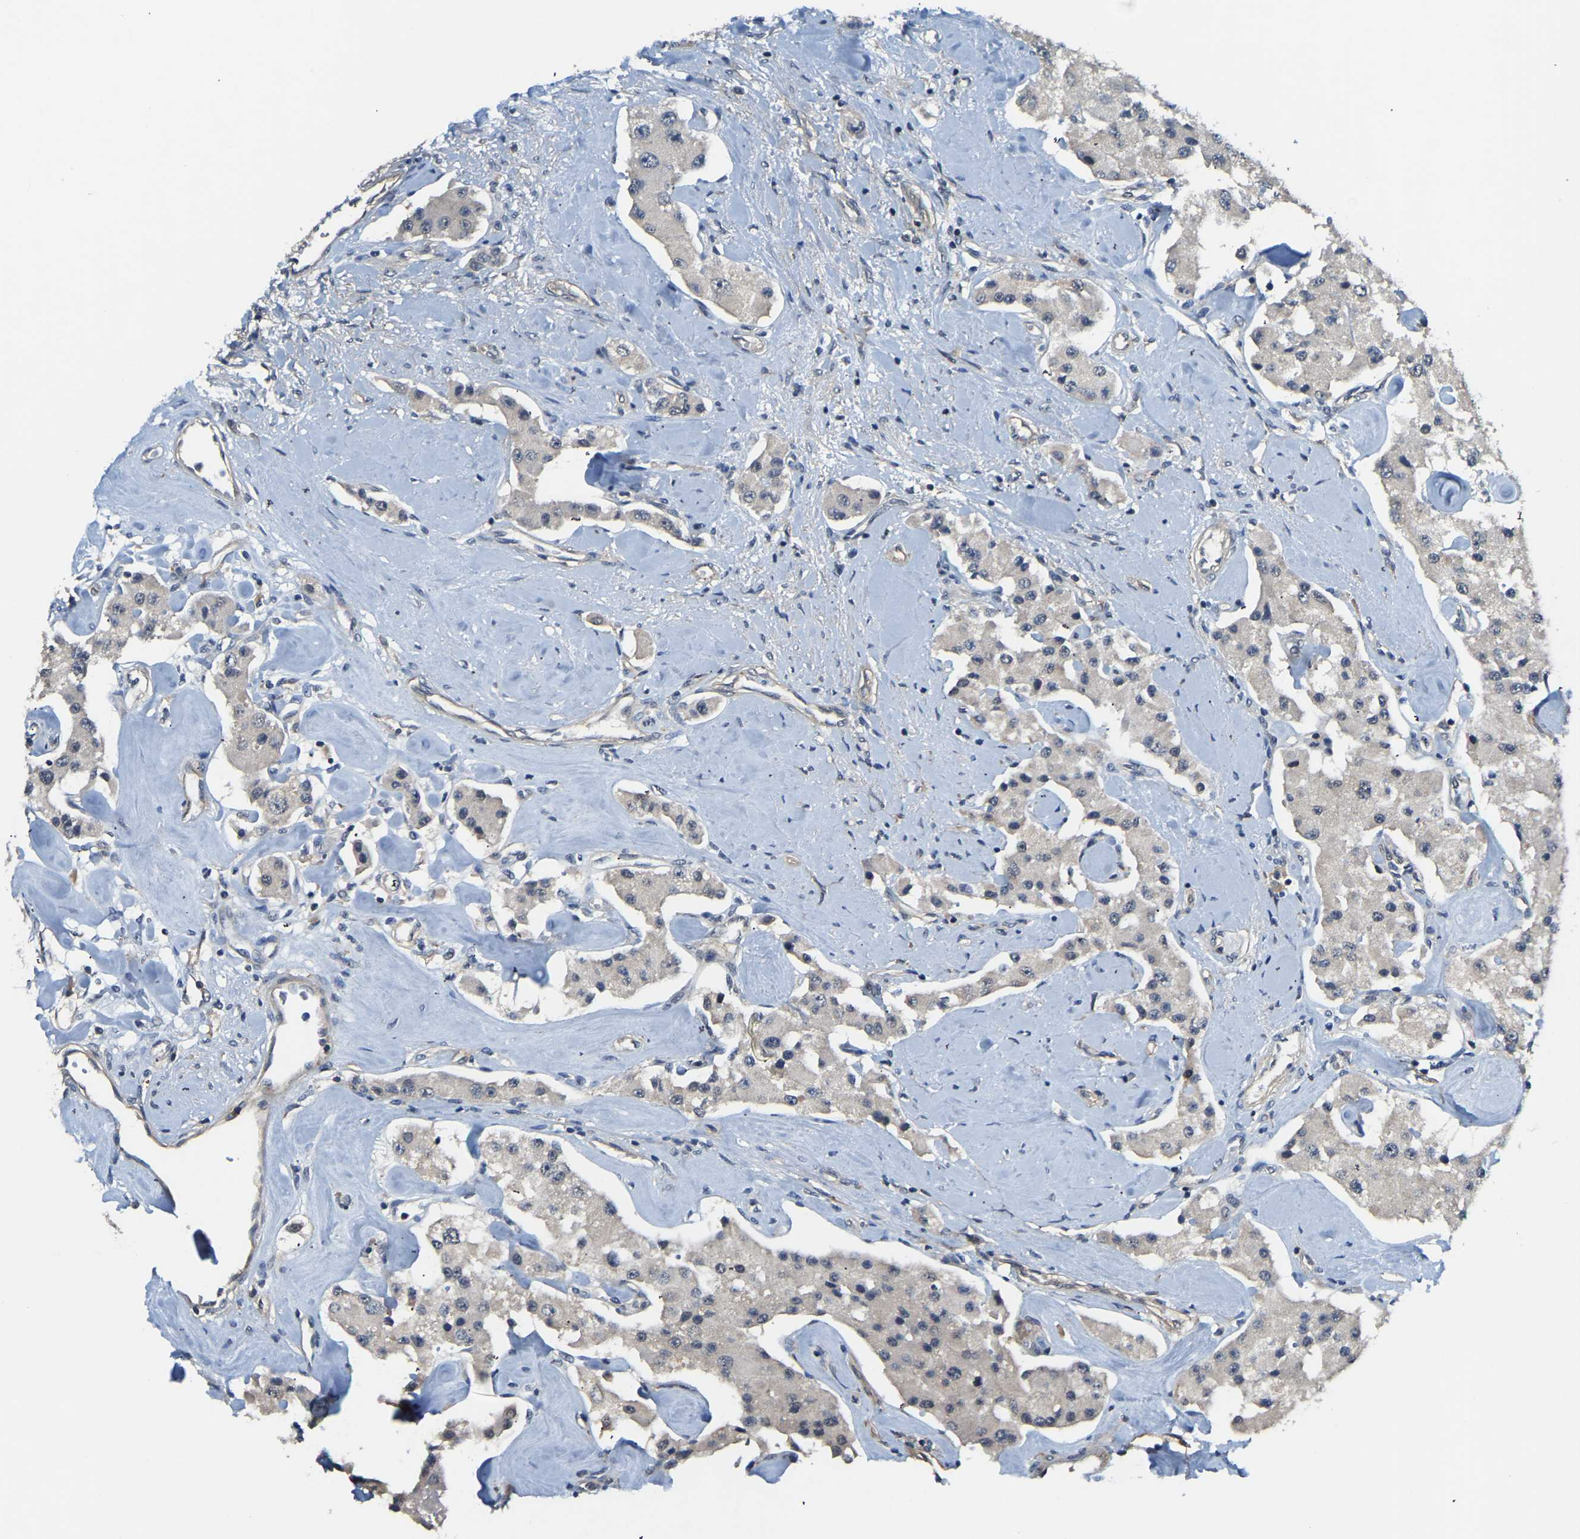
{"staining": {"intensity": "negative", "quantity": "none", "location": "none"}, "tissue": "carcinoid", "cell_type": "Tumor cells", "image_type": "cancer", "snomed": [{"axis": "morphology", "description": "Carcinoid, malignant, NOS"}, {"axis": "topography", "description": "Pancreas"}], "caption": "Tumor cells are negative for protein expression in human malignant carcinoid.", "gene": "AHNAK", "patient": {"sex": "male", "age": 41}}